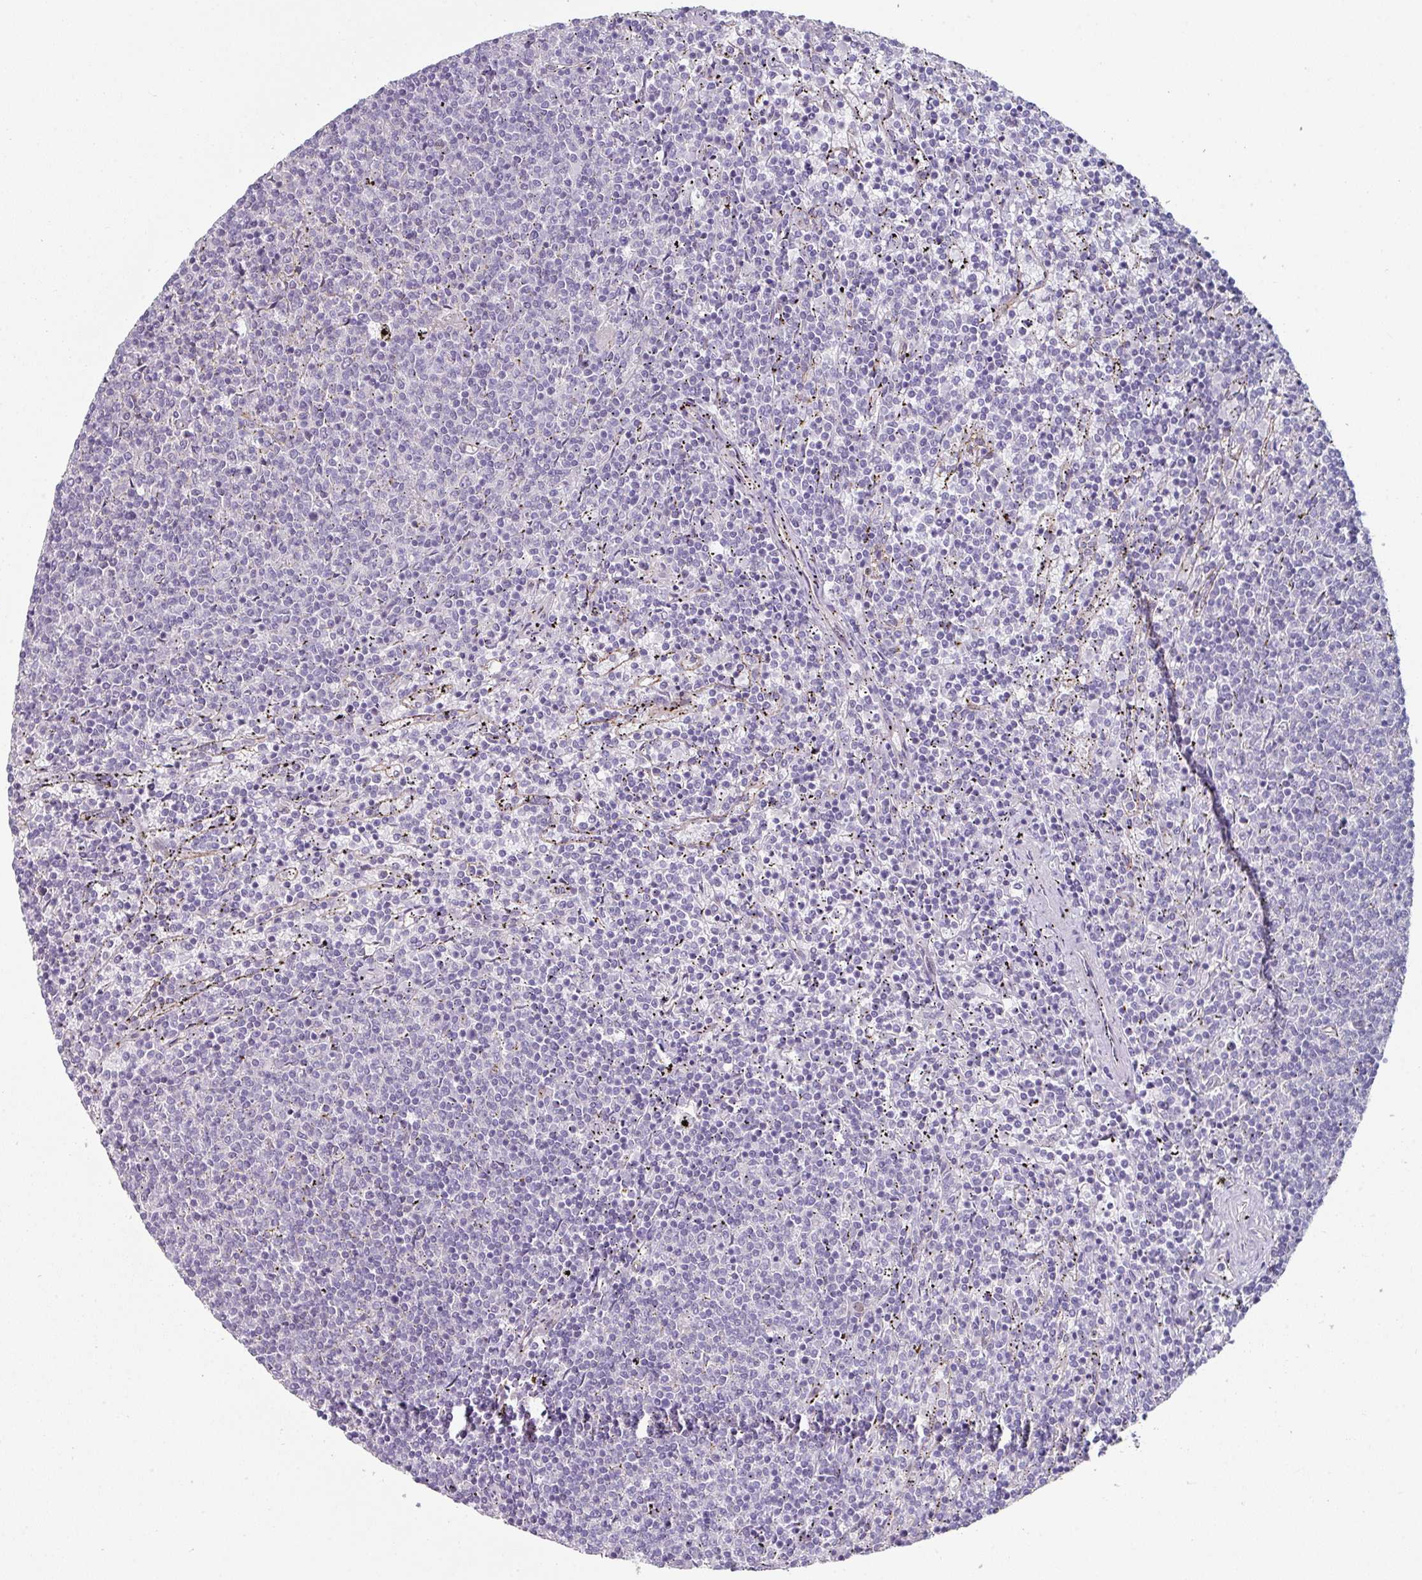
{"staining": {"intensity": "negative", "quantity": "none", "location": "none"}, "tissue": "lymphoma", "cell_type": "Tumor cells", "image_type": "cancer", "snomed": [{"axis": "morphology", "description": "Malignant lymphoma, non-Hodgkin's type, Low grade"}, {"axis": "topography", "description": "Spleen"}], "caption": "Immunohistochemistry (IHC) image of neoplastic tissue: human malignant lymphoma, non-Hodgkin's type (low-grade) stained with DAB demonstrates no significant protein positivity in tumor cells. The staining is performed using DAB brown chromogen with nuclei counter-stained in using hematoxylin.", "gene": "JUP", "patient": {"sex": "female", "age": 50}}